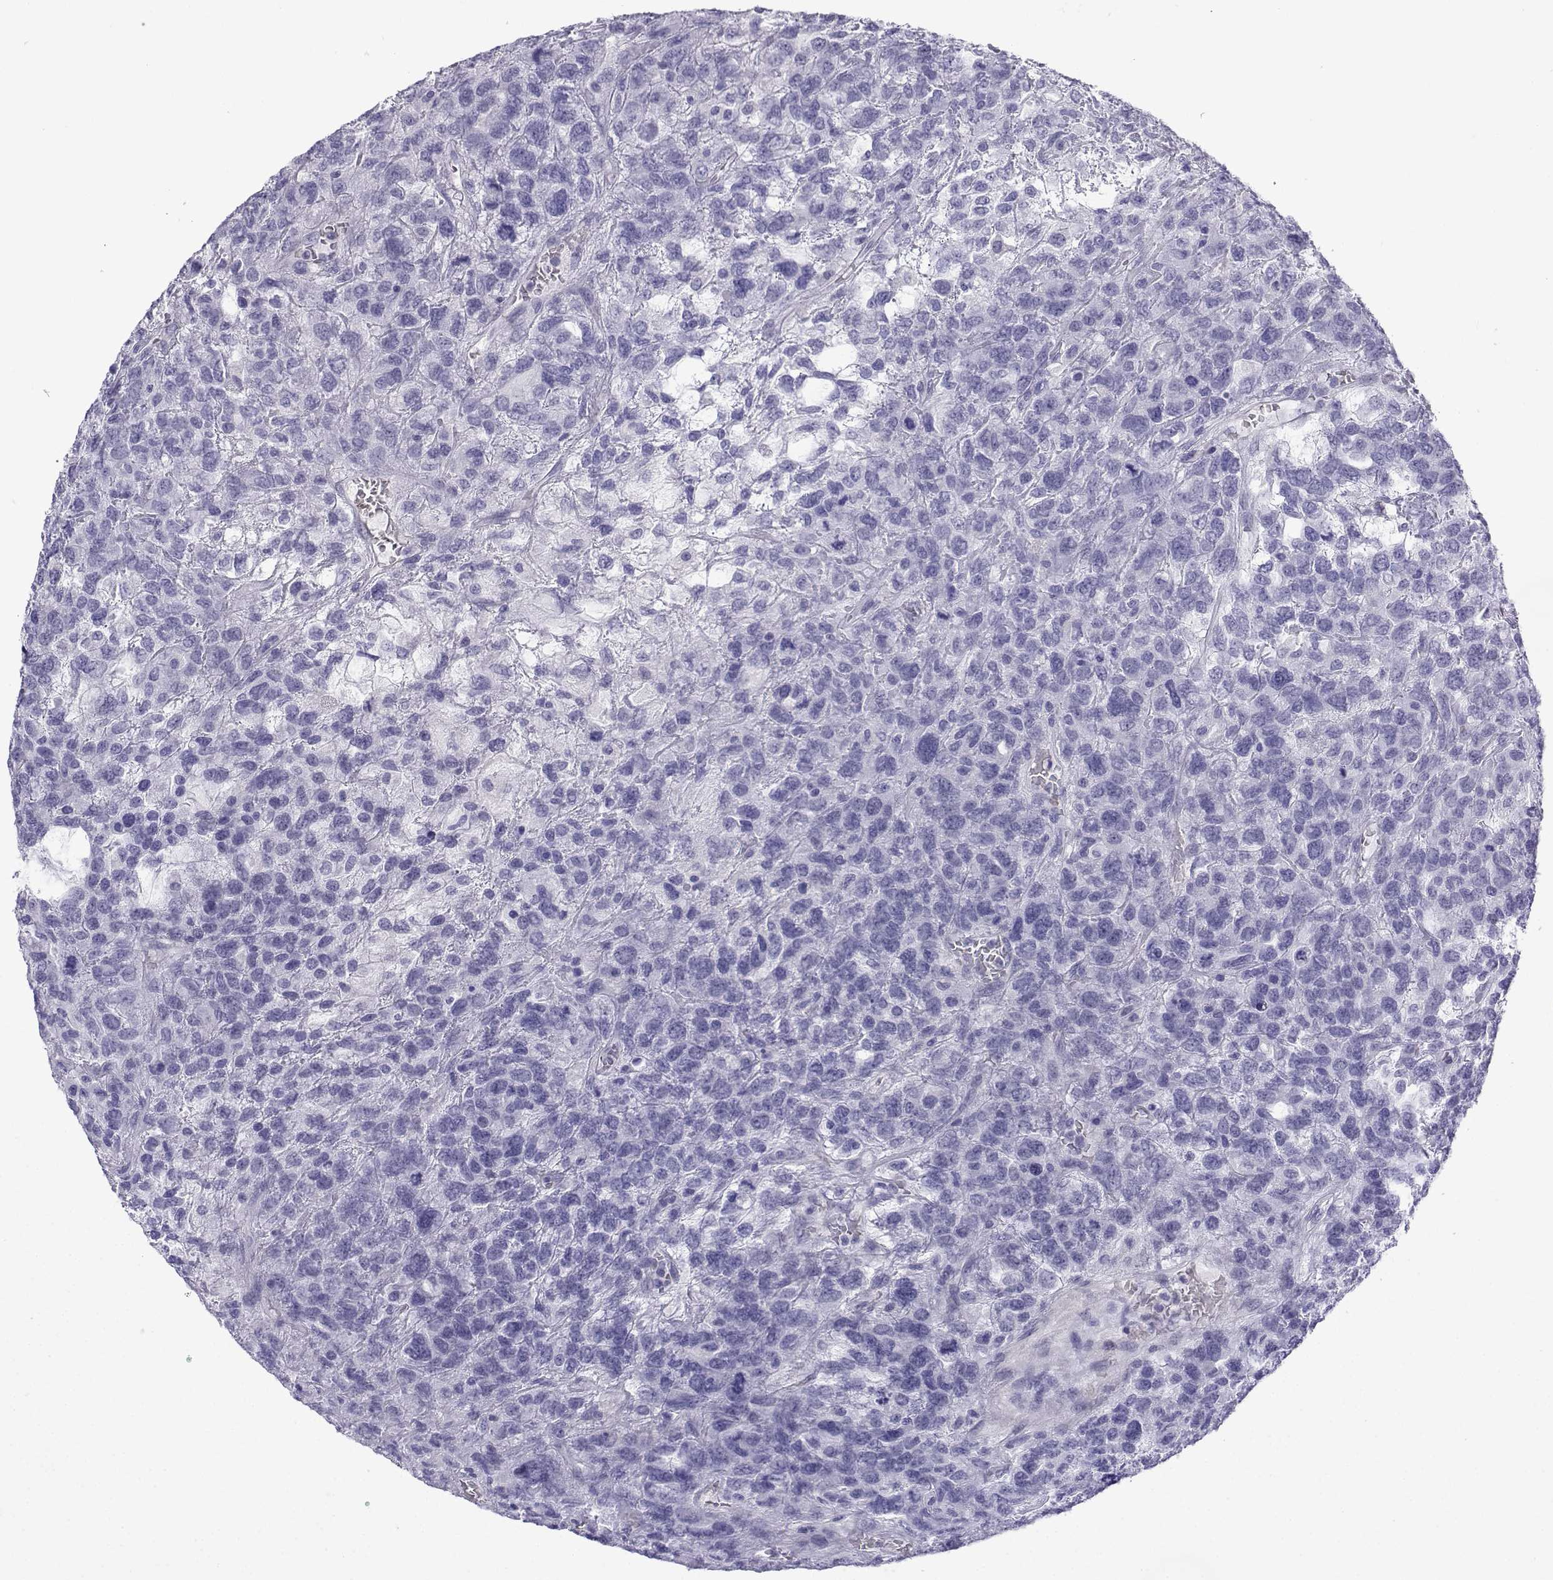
{"staining": {"intensity": "negative", "quantity": "none", "location": "none"}, "tissue": "testis cancer", "cell_type": "Tumor cells", "image_type": "cancer", "snomed": [{"axis": "morphology", "description": "Seminoma, NOS"}, {"axis": "topography", "description": "Testis"}], "caption": "Tumor cells are negative for protein expression in human testis cancer (seminoma).", "gene": "TRIM46", "patient": {"sex": "male", "age": 52}}